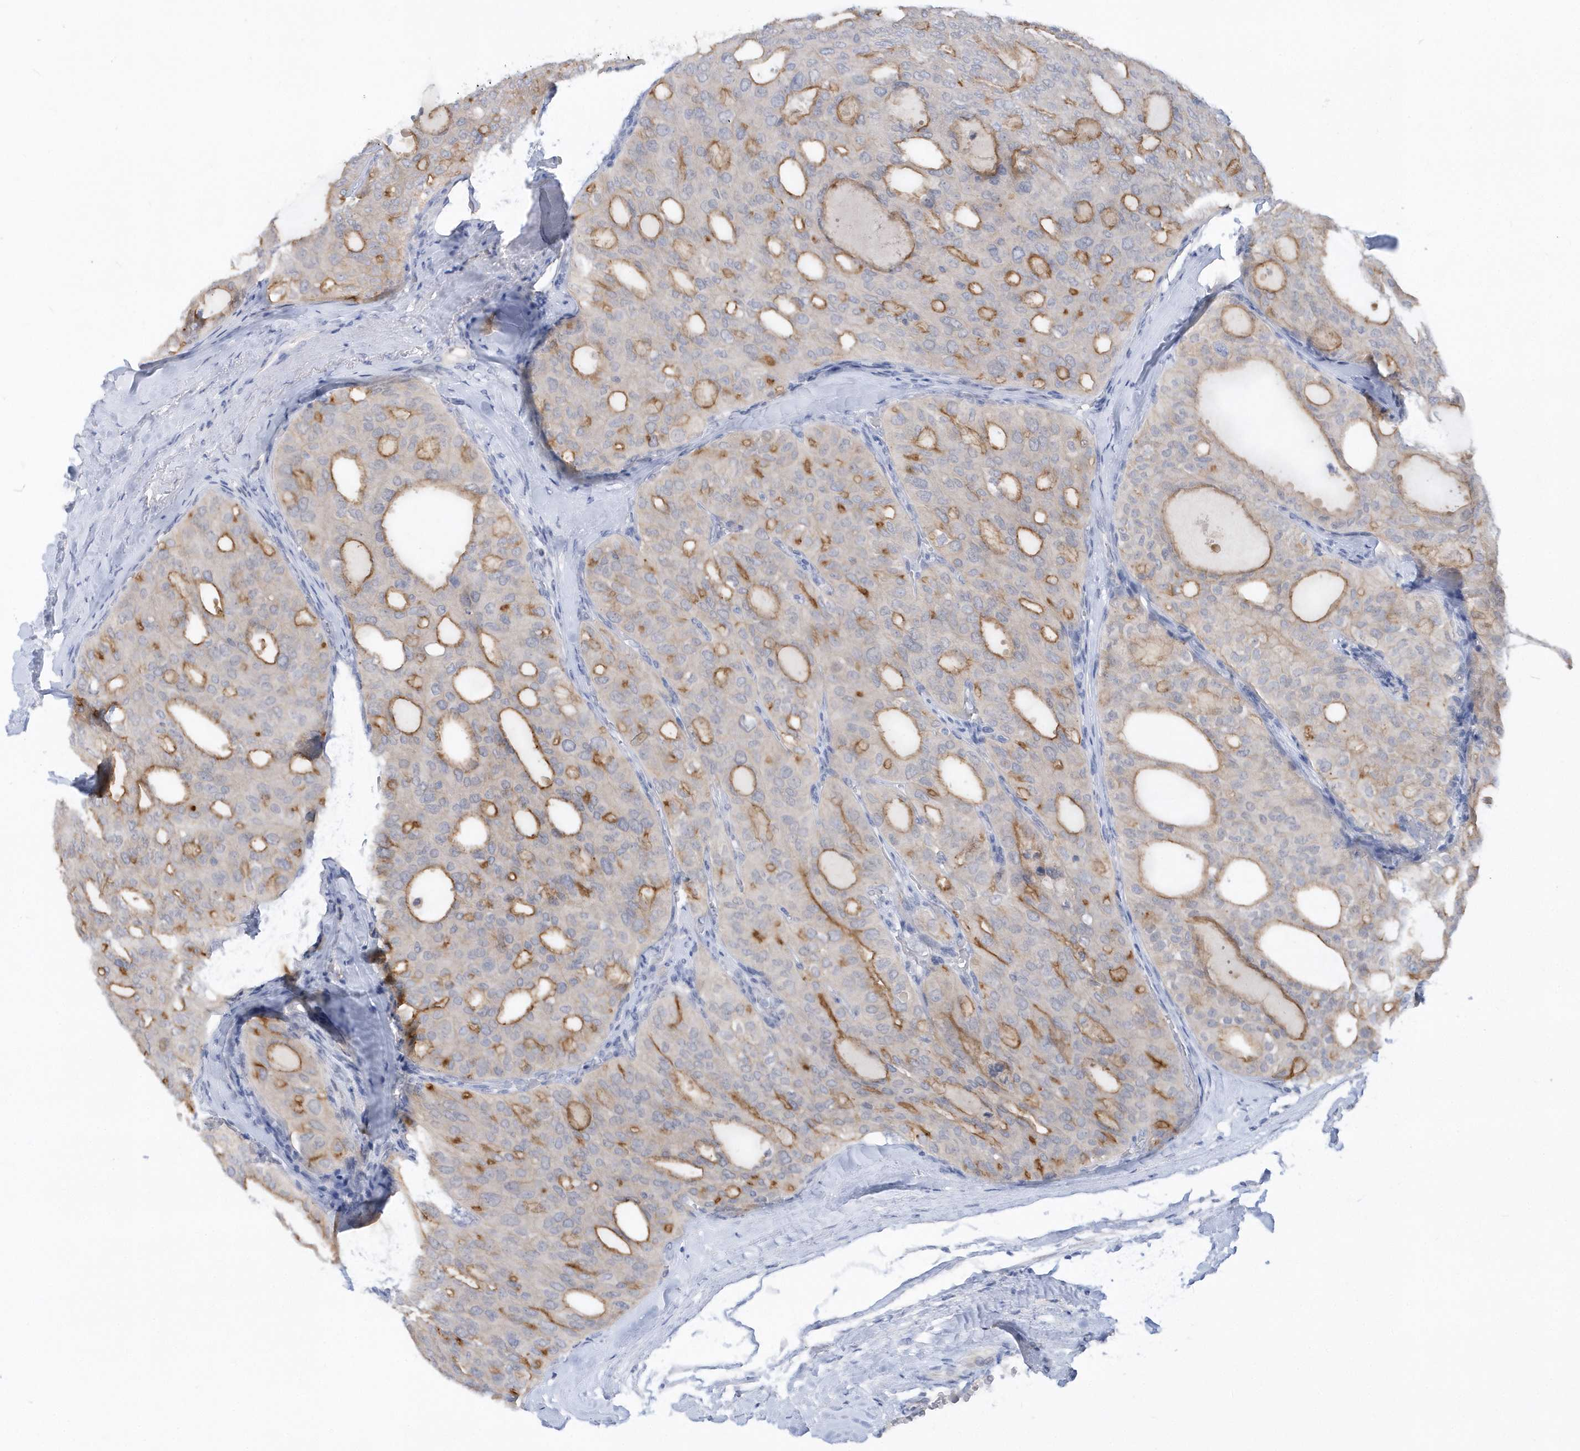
{"staining": {"intensity": "moderate", "quantity": "<25%", "location": "cytoplasmic/membranous"}, "tissue": "thyroid cancer", "cell_type": "Tumor cells", "image_type": "cancer", "snomed": [{"axis": "morphology", "description": "Follicular adenoma carcinoma, NOS"}, {"axis": "topography", "description": "Thyroid gland"}], "caption": "IHC image of neoplastic tissue: thyroid cancer (follicular adenoma carcinoma) stained using immunohistochemistry exhibits low levels of moderate protein expression localized specifically in the cytoplasmic/membranous of tumor cells, appearing as a cytoplasmic/membranous brown color.", "gene": "RPE", "patient": {"sex": "male", "age": 75}}